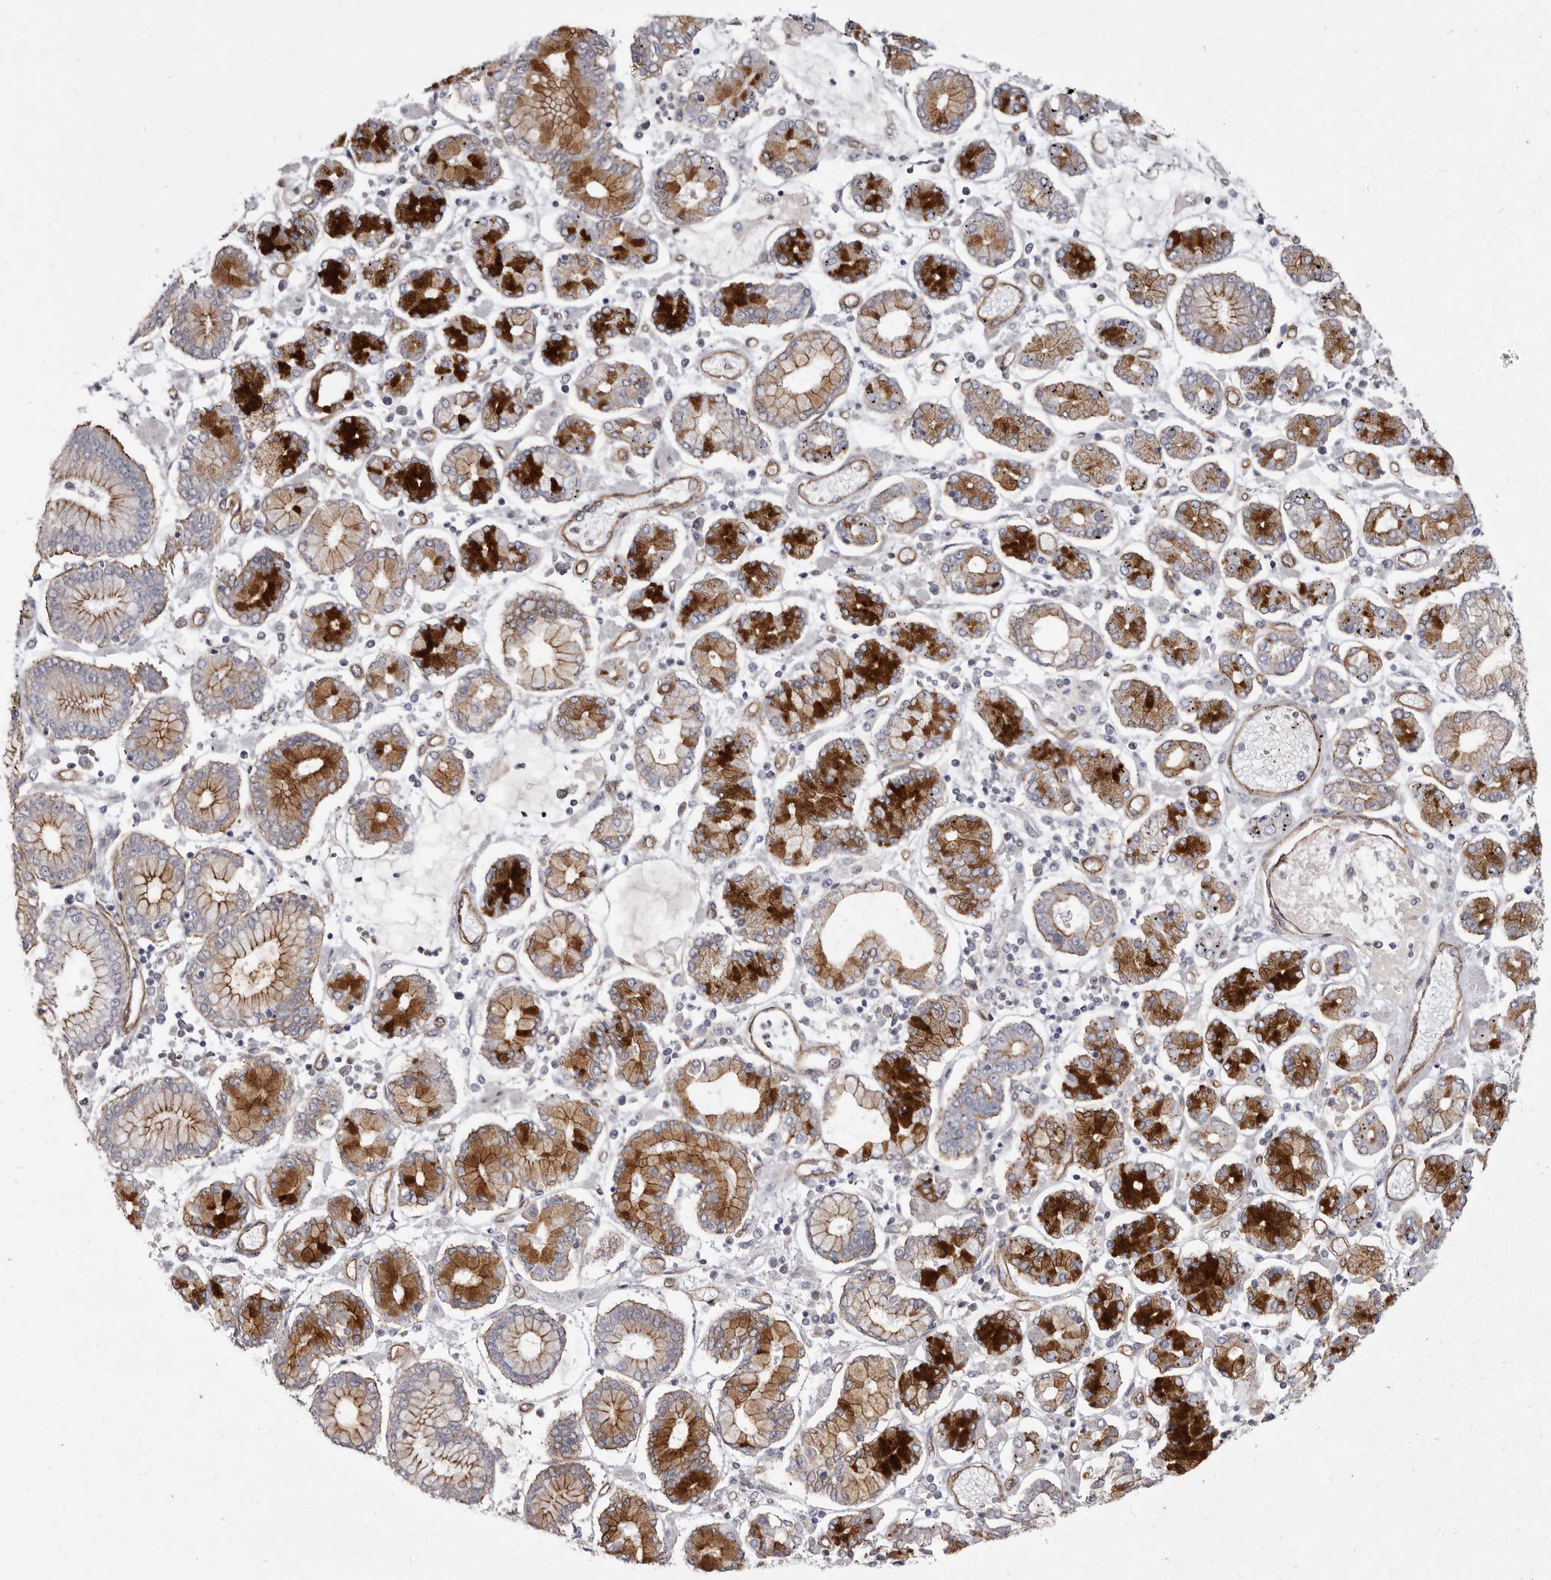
{"staining": {"intensity": "strong", "quantity": "25%-75%", "location": "cytoplasmic/membranous"}, "tissue": "stomach cancer", "cell_type": "Tumor cells", "image_type": "cancer", "snomed": [{"axis": "morphology", "description": "Adenocarcinoma, NOS"}, {"axis": "topography", "description": "Stomach"}], "caption": "A micrograph of adenocarcinoma (stomach) stained for a protein displays strong cytoplasmic/membranous brown staining in tumor cells.", "gene": "P2RX6", "patient": {"sex": "male", "age": 76}}